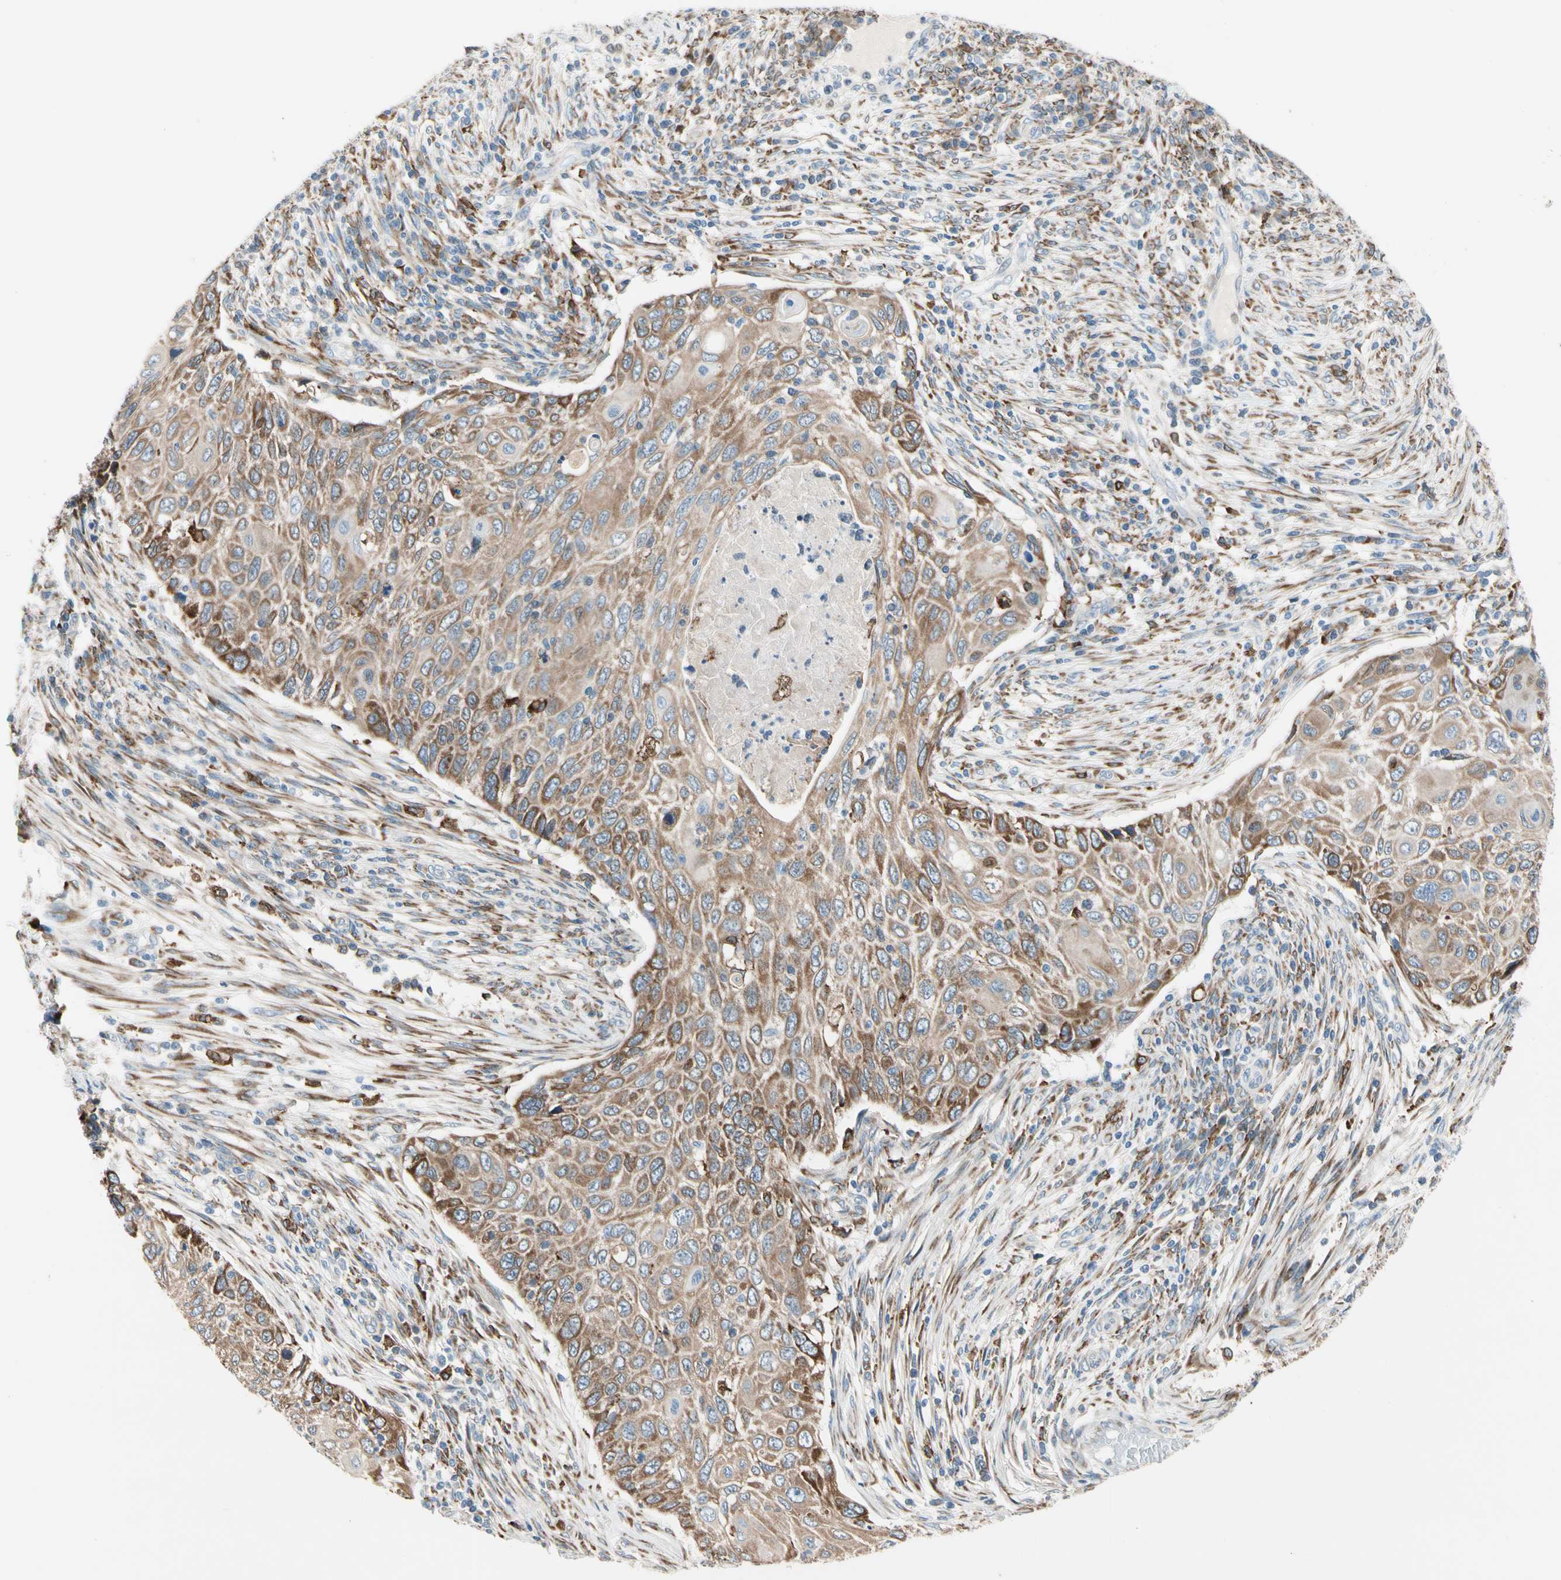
{"staining": {"intensity": "moderate", "quantity": ">75%", "location": "cytoplasmic/membranous"}, "tissue": "cervical cancer", "cell_type": "Tumor cells", "image_type": "cancer", "snomed": [{"axis": "morphology", "description": "Squamous cell carcinoma, NOS"}, {"axis": "topography", "description": "Cervix"}], "caption": "A micrograph showing moderate cytoplasmic/membranous expression in approximately >75% of tumor cells in cervical squamous cell carcinoma, as visualized by brown immunohistochemical staining.", "gene": "LRPAP1", "patient": {"sex": "female", "age": 70}}